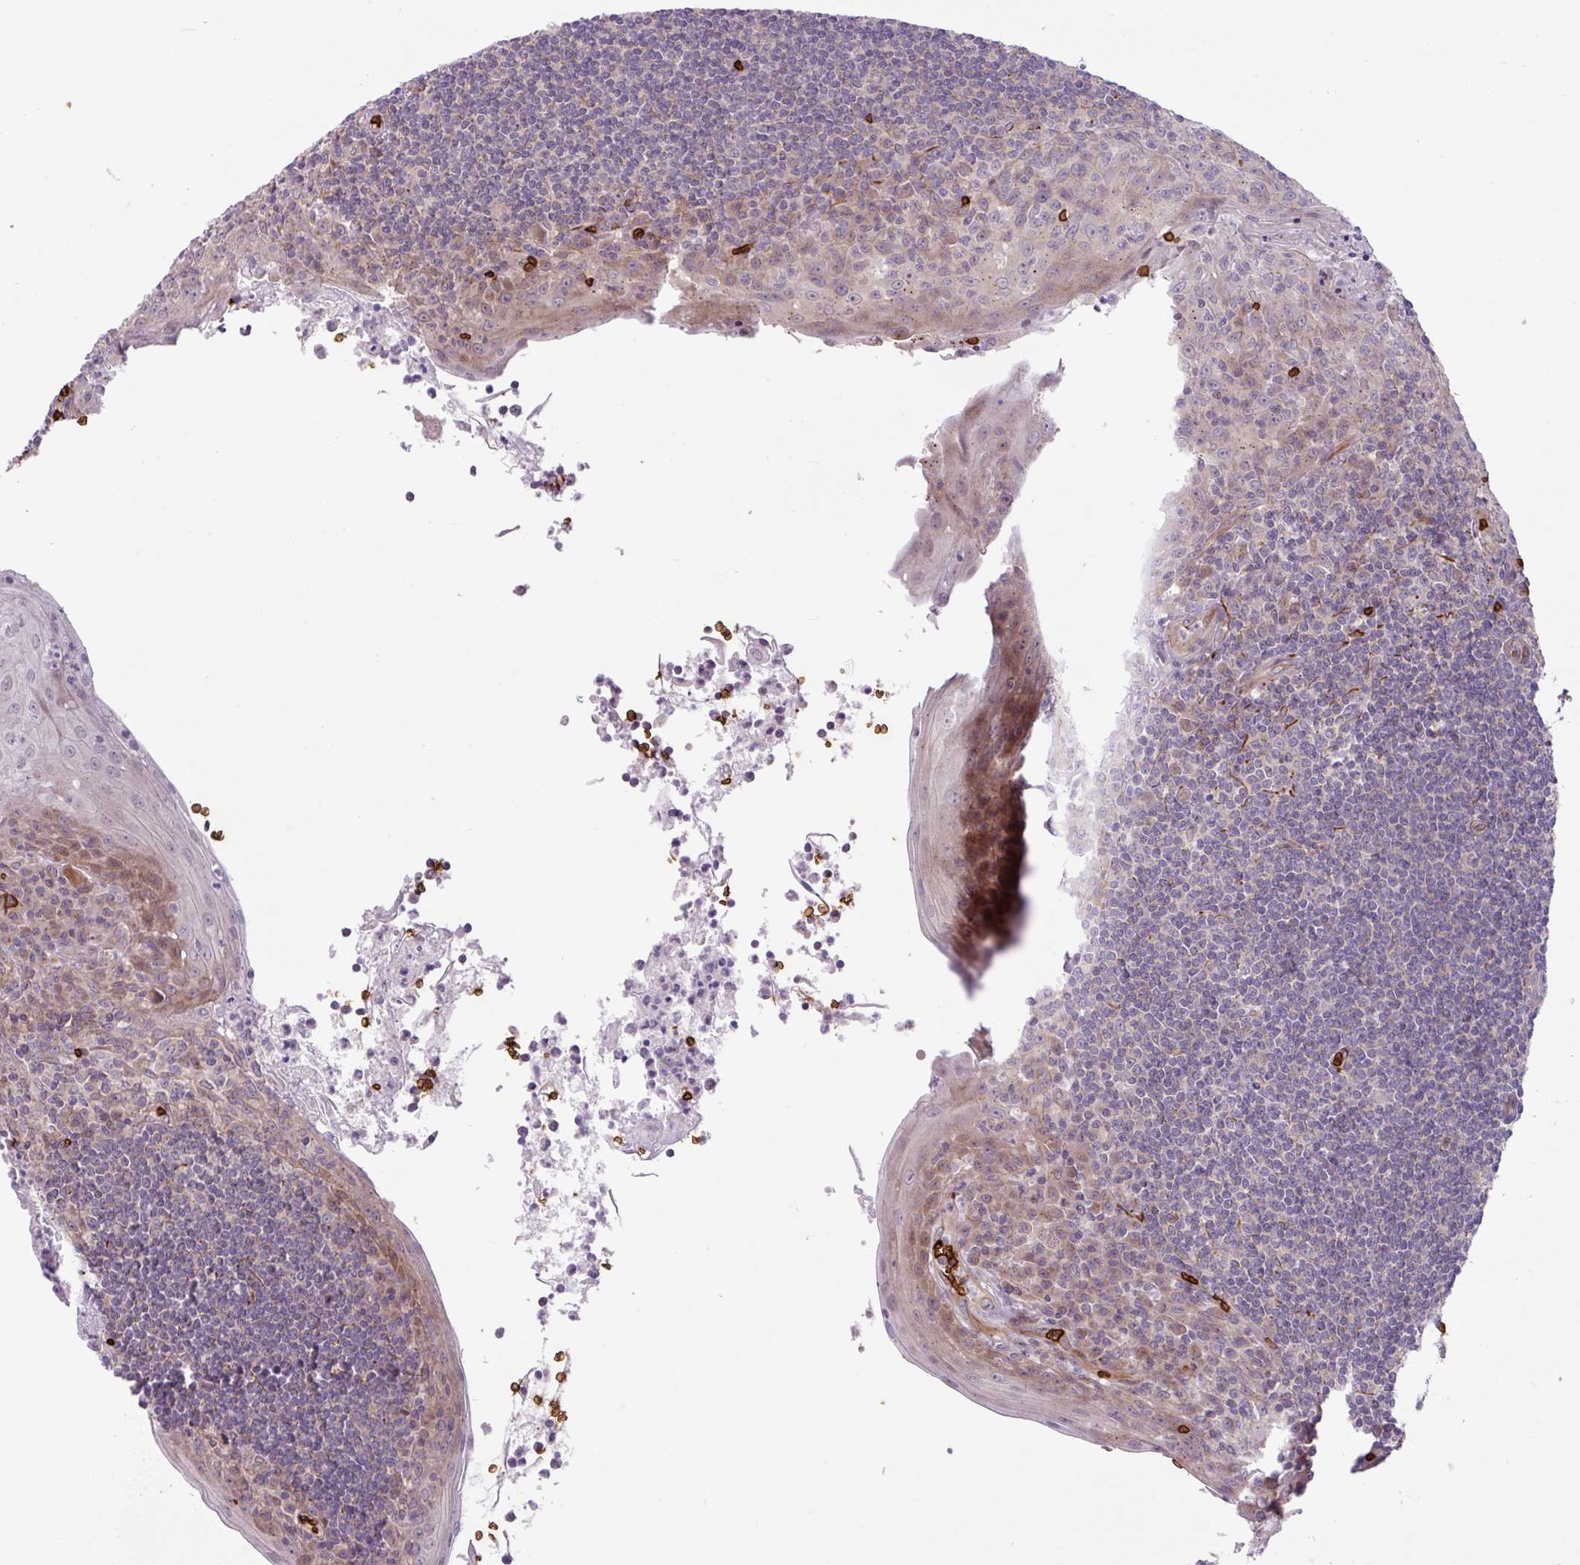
{"staining": {"intensity": "negative", "quantity": "none", "location": "none"}, "tissue": "tonsil", "cell_type": "Germinal center cells", "image_type": "normal", "snomed": [{"axis": "morphology", "description": "Normal tissue, NOS"}, {"axis": "topography", "description": "Tonsil"}], "caption": "Human tonsil stained for a protein using immunohistochemistry (IHC) exhibits no staining in germinal center cells.", "gene": "RAD21L1", "patient": {"sex": "male", "age": 27}}